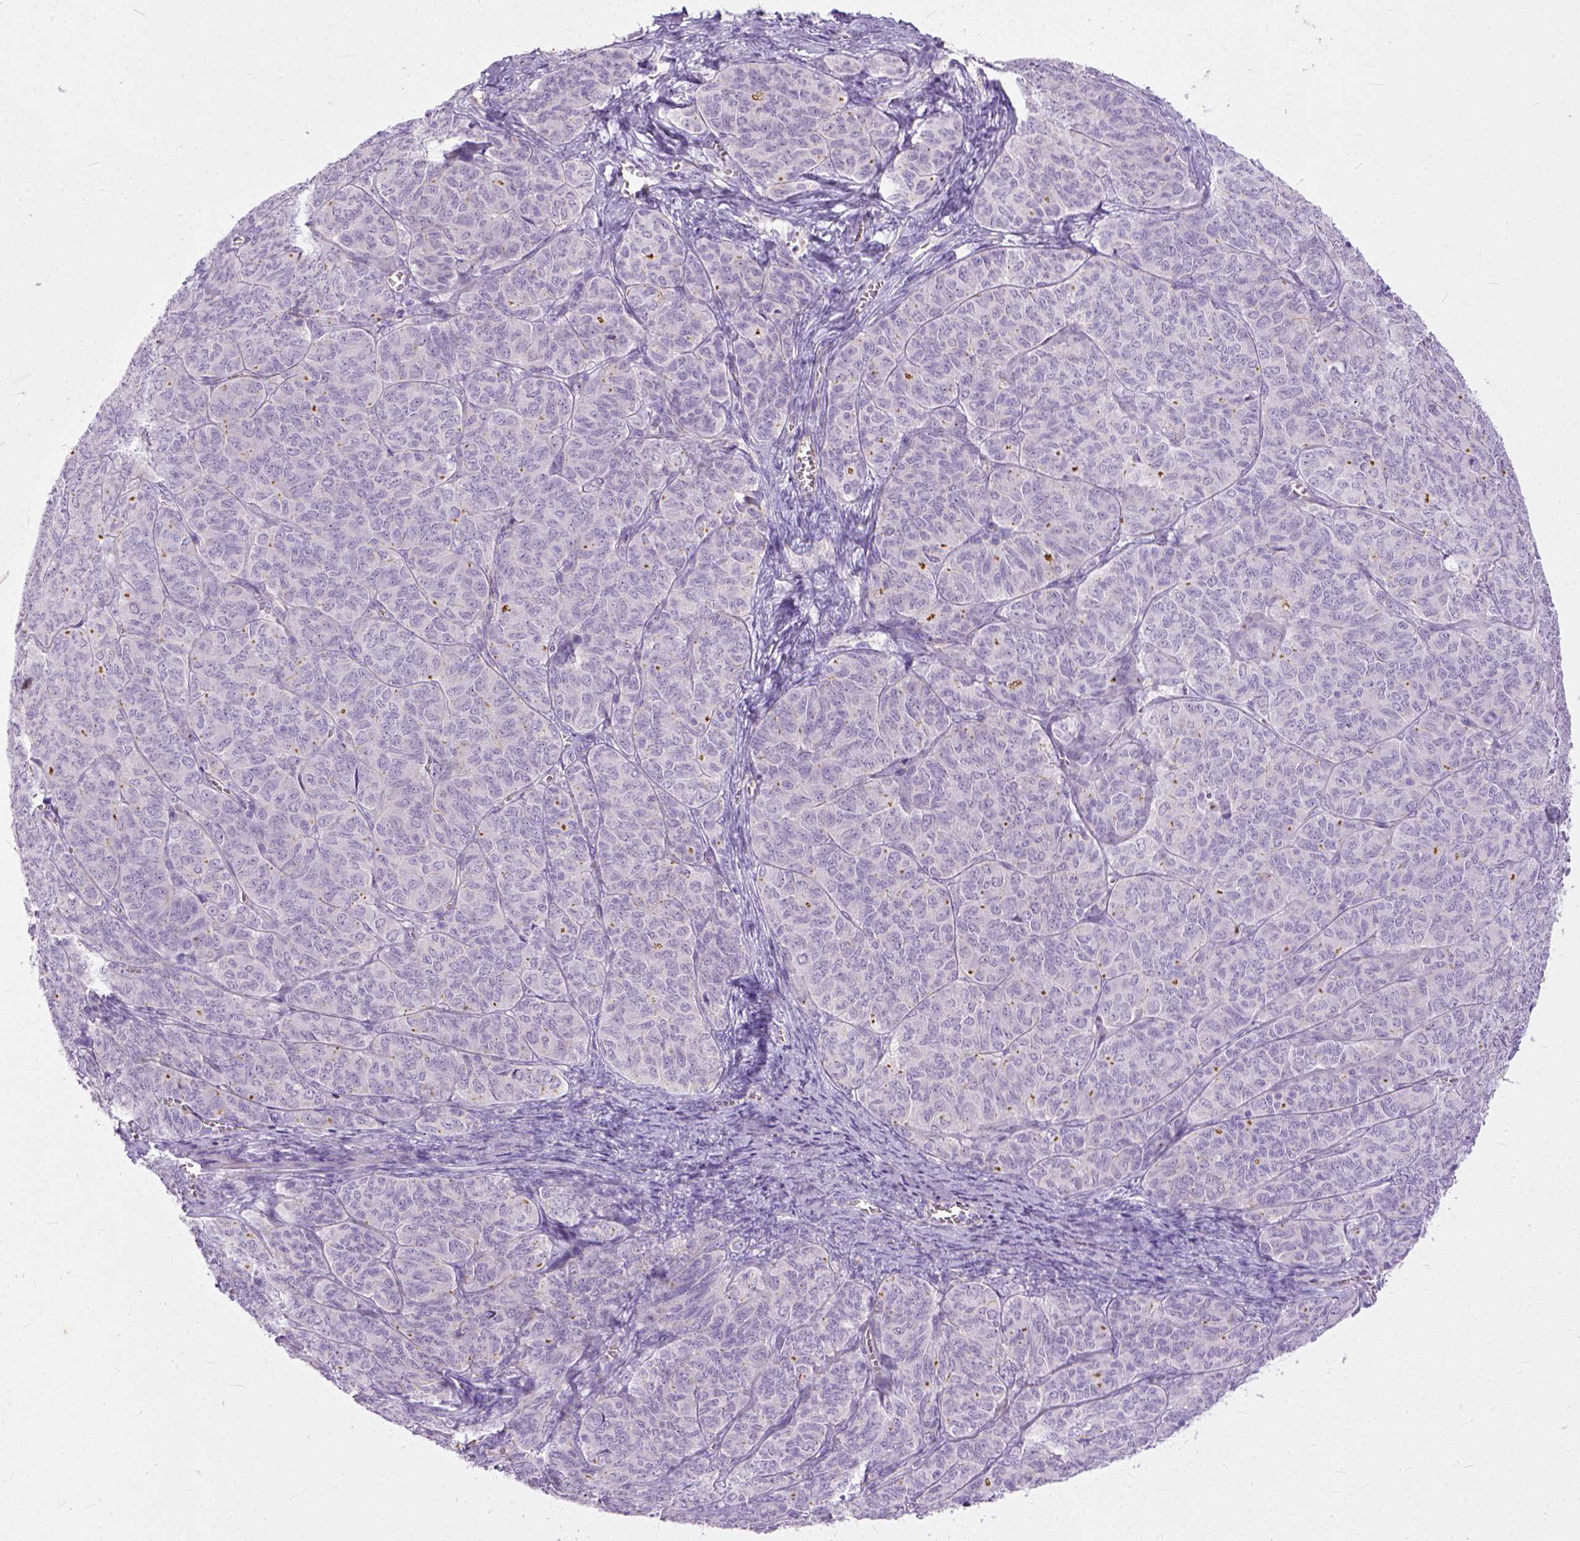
{"staining": {"intensity": "negative", "quantity": "none", "location": "none"}, "tissue": "ovarian cancer", "cell_type": "Tumor cells", "image_type": "cancer", "snomed": [{"axis": "morphology", "description": "Carcinoma, endometroid"}, {"axis": "topography", "description": "Ovary"}], "caption": "Tumor cells show no significant protein positivity in ovarian cancer. (Immunohistochemistry, brightfield microscopy, high magnification).", "gene": "ADGRF1", "patient": {"sex": "female", "age": 80}}